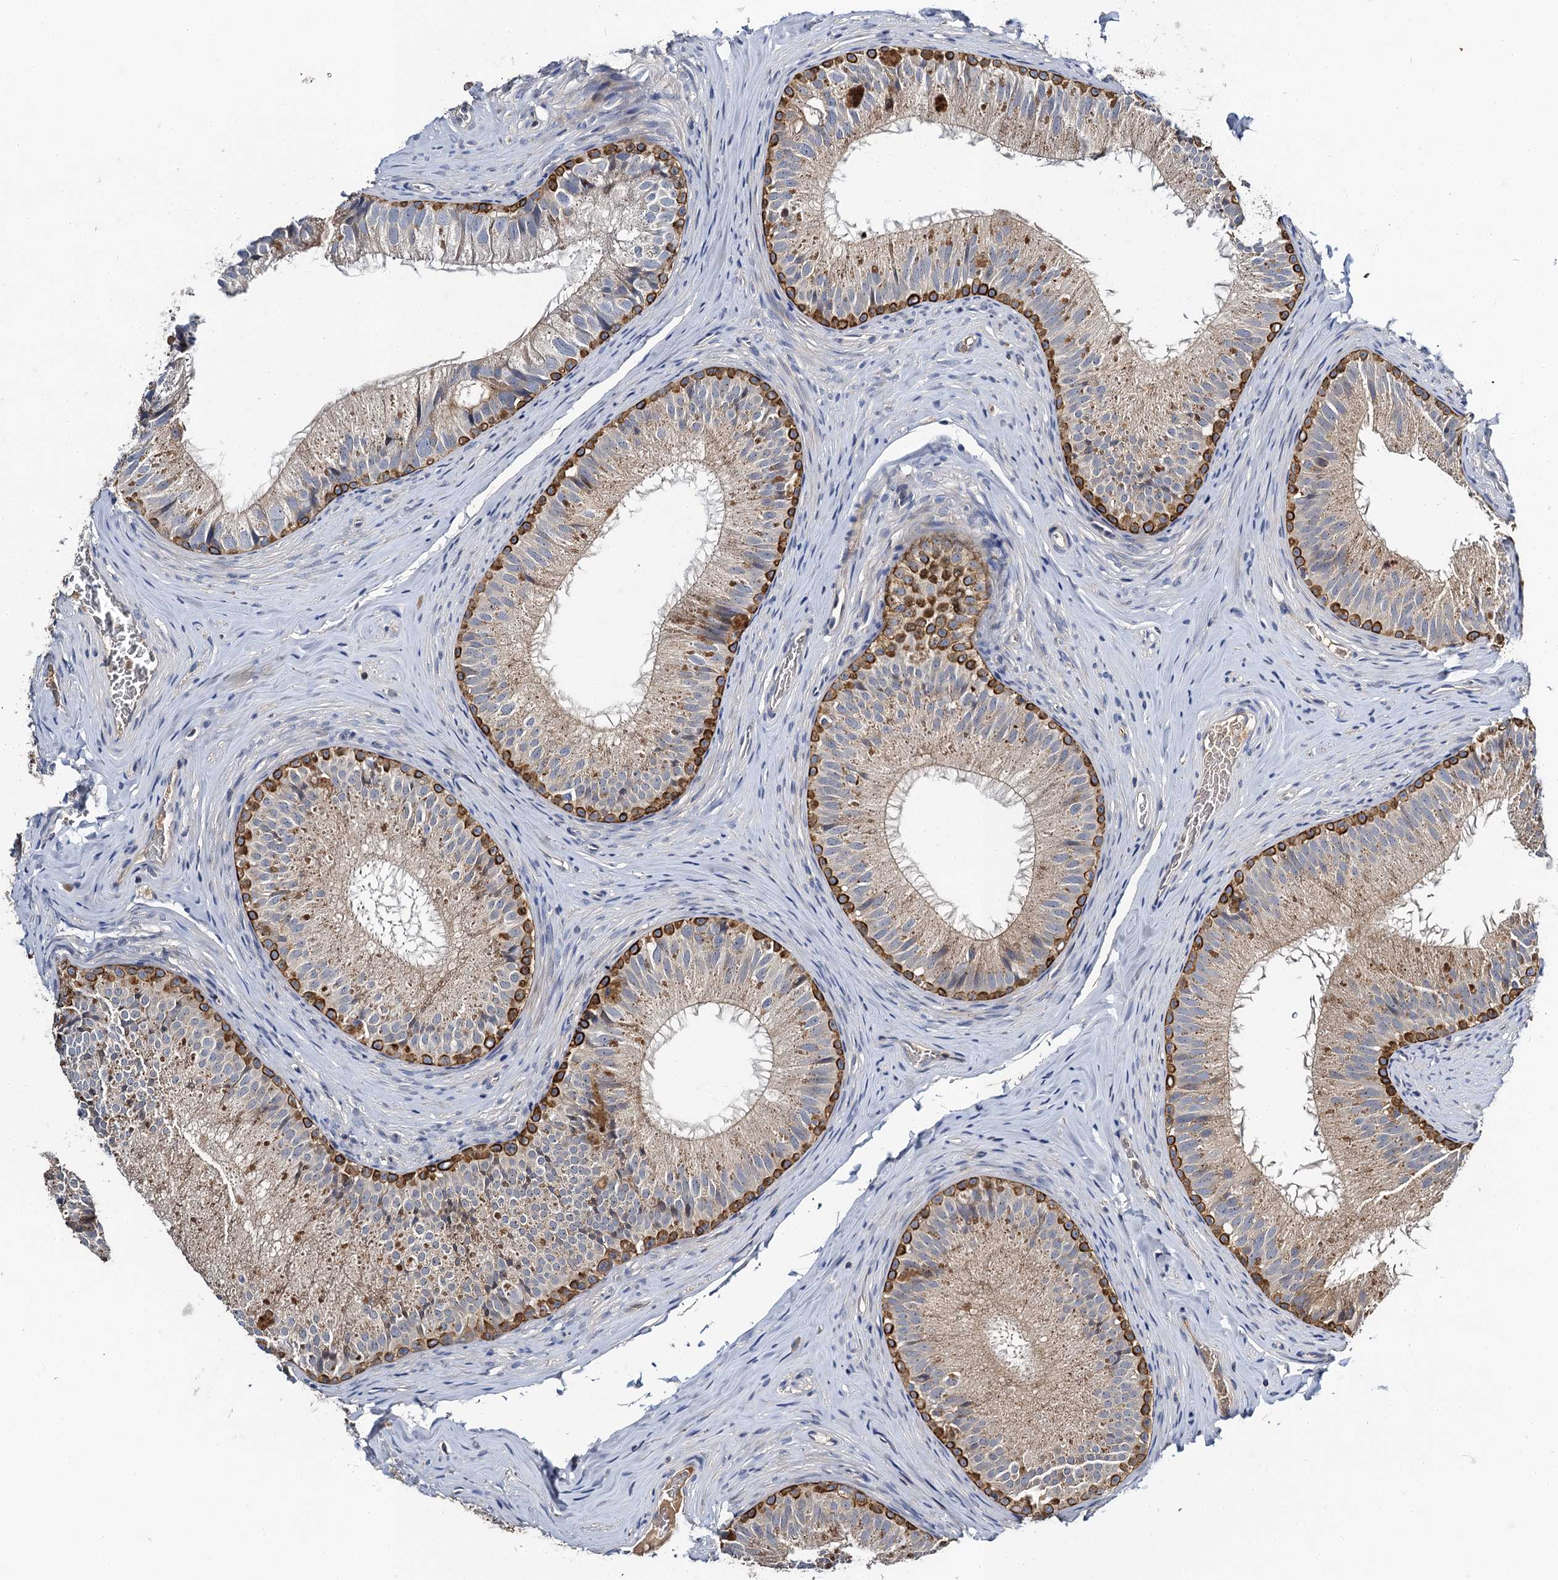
{"staining": {"intensity": "strong", "quantity": "<25%", "location": "cytoplasmic/membranous"}, "tissue": "epididymis", "cell_type": "Glandular cells", "image_type": "normal", "snomed": [{"axis": "morphology", "description": "Normal tissue, NOS"}, {"axis": "topography", "description": "Epididymis"}], "caption": "Normal epididymis reveals strong cytoplasmic/membranous positivity in approximately <25% of glandular cells, visualized by immunohistochemistry.", "gene": "SLC11A2", "patient": {"sex": "male", "age": 34}}